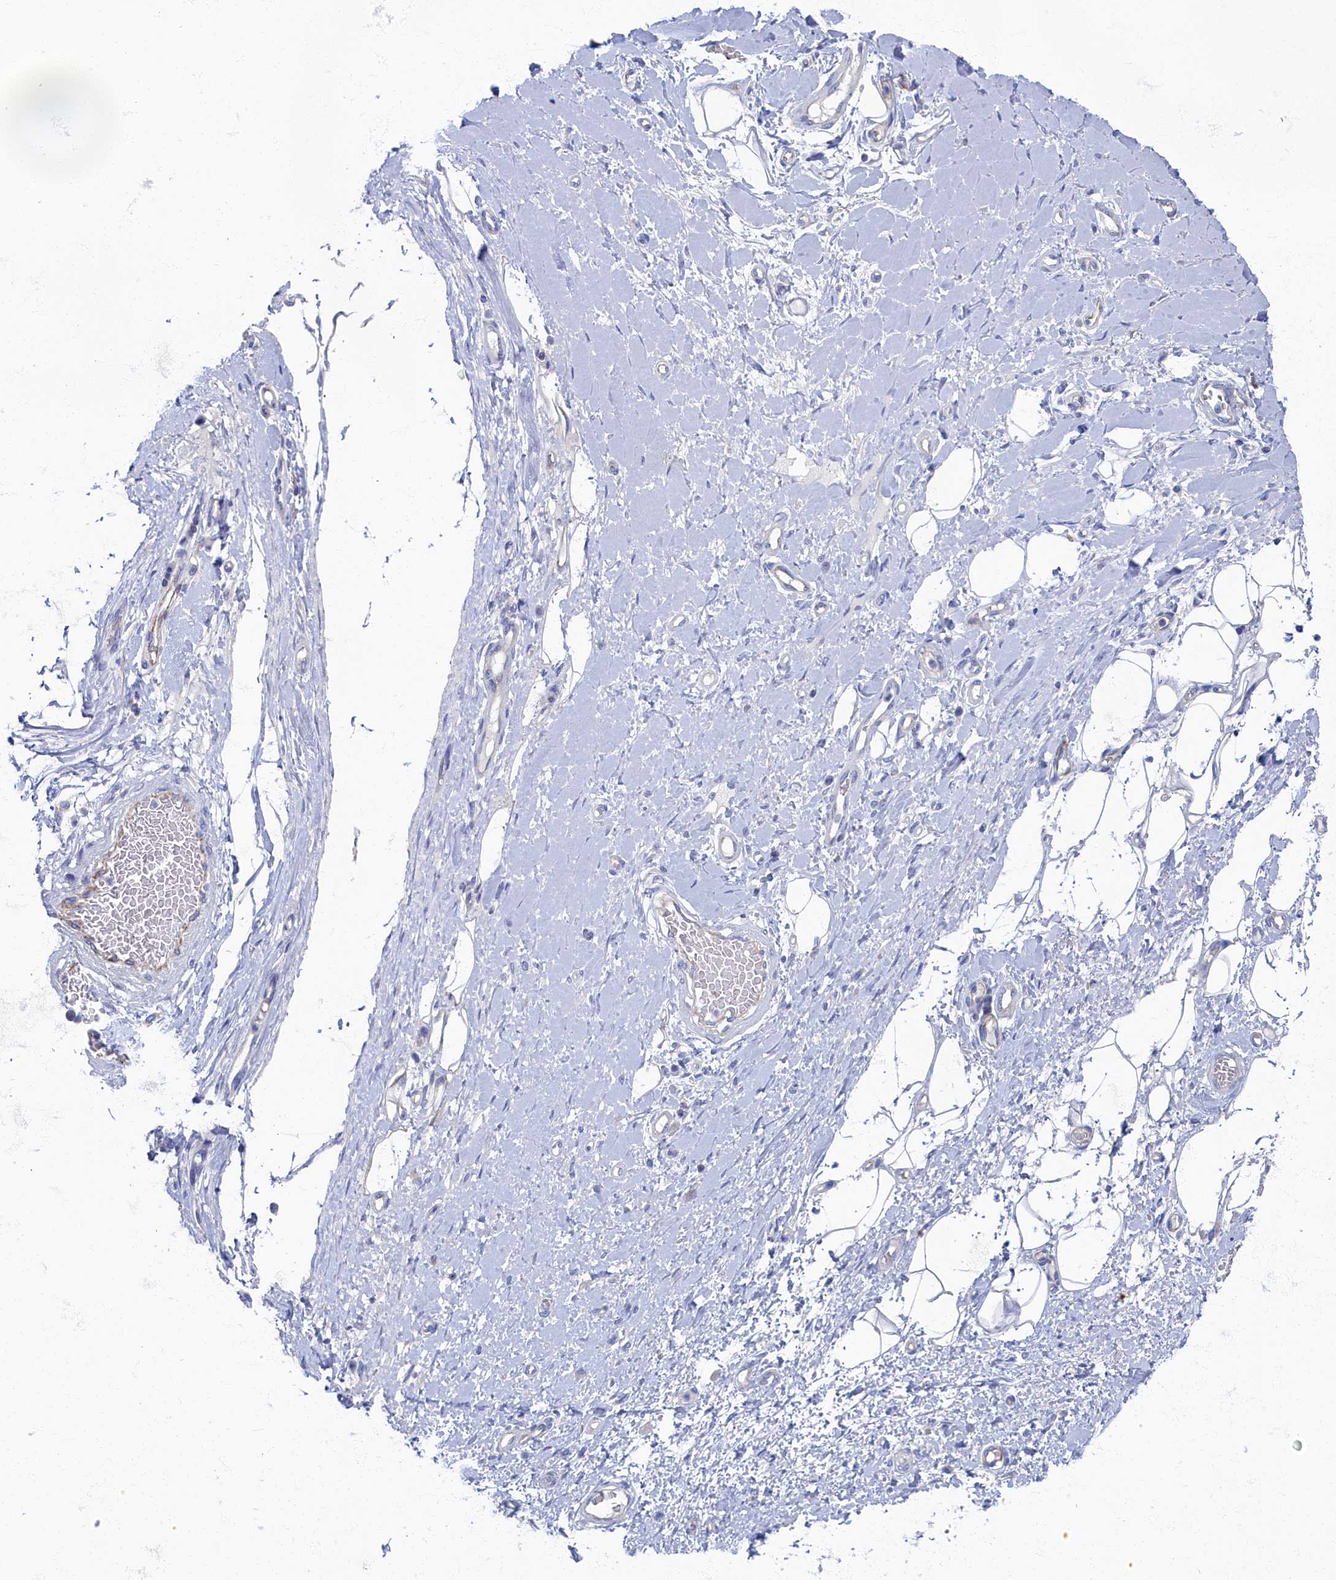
{"staining": {"intensity": "negative", "quantity": "none", "location": "none"}, "tissue": "adipose tissue", "cell_type": "Adipocytes", "image_type": "normal", "snomed": [{"axis": "morphology", "description": "Normal tissue, NOS"}, {"axis": "morphology", "description": "Adenocarcinoma, NOS"}, {"axis": "topography", "description": "Esophagus"}, {"axis": "topography", "description": "Stomach, upper"}, {"axis": "topography", "description": "Peripheral nerve tissue"}], "caption": "Immunohistochemistry (IHC) of normal human adipose tissue shows no expression in adipocytes. The staining is performed using DAB brown chromogen with nuclei counter-stained in using hematoxylin.", "gene": "OCIAD2", "patient": {"sex": "male", "age": 62}}